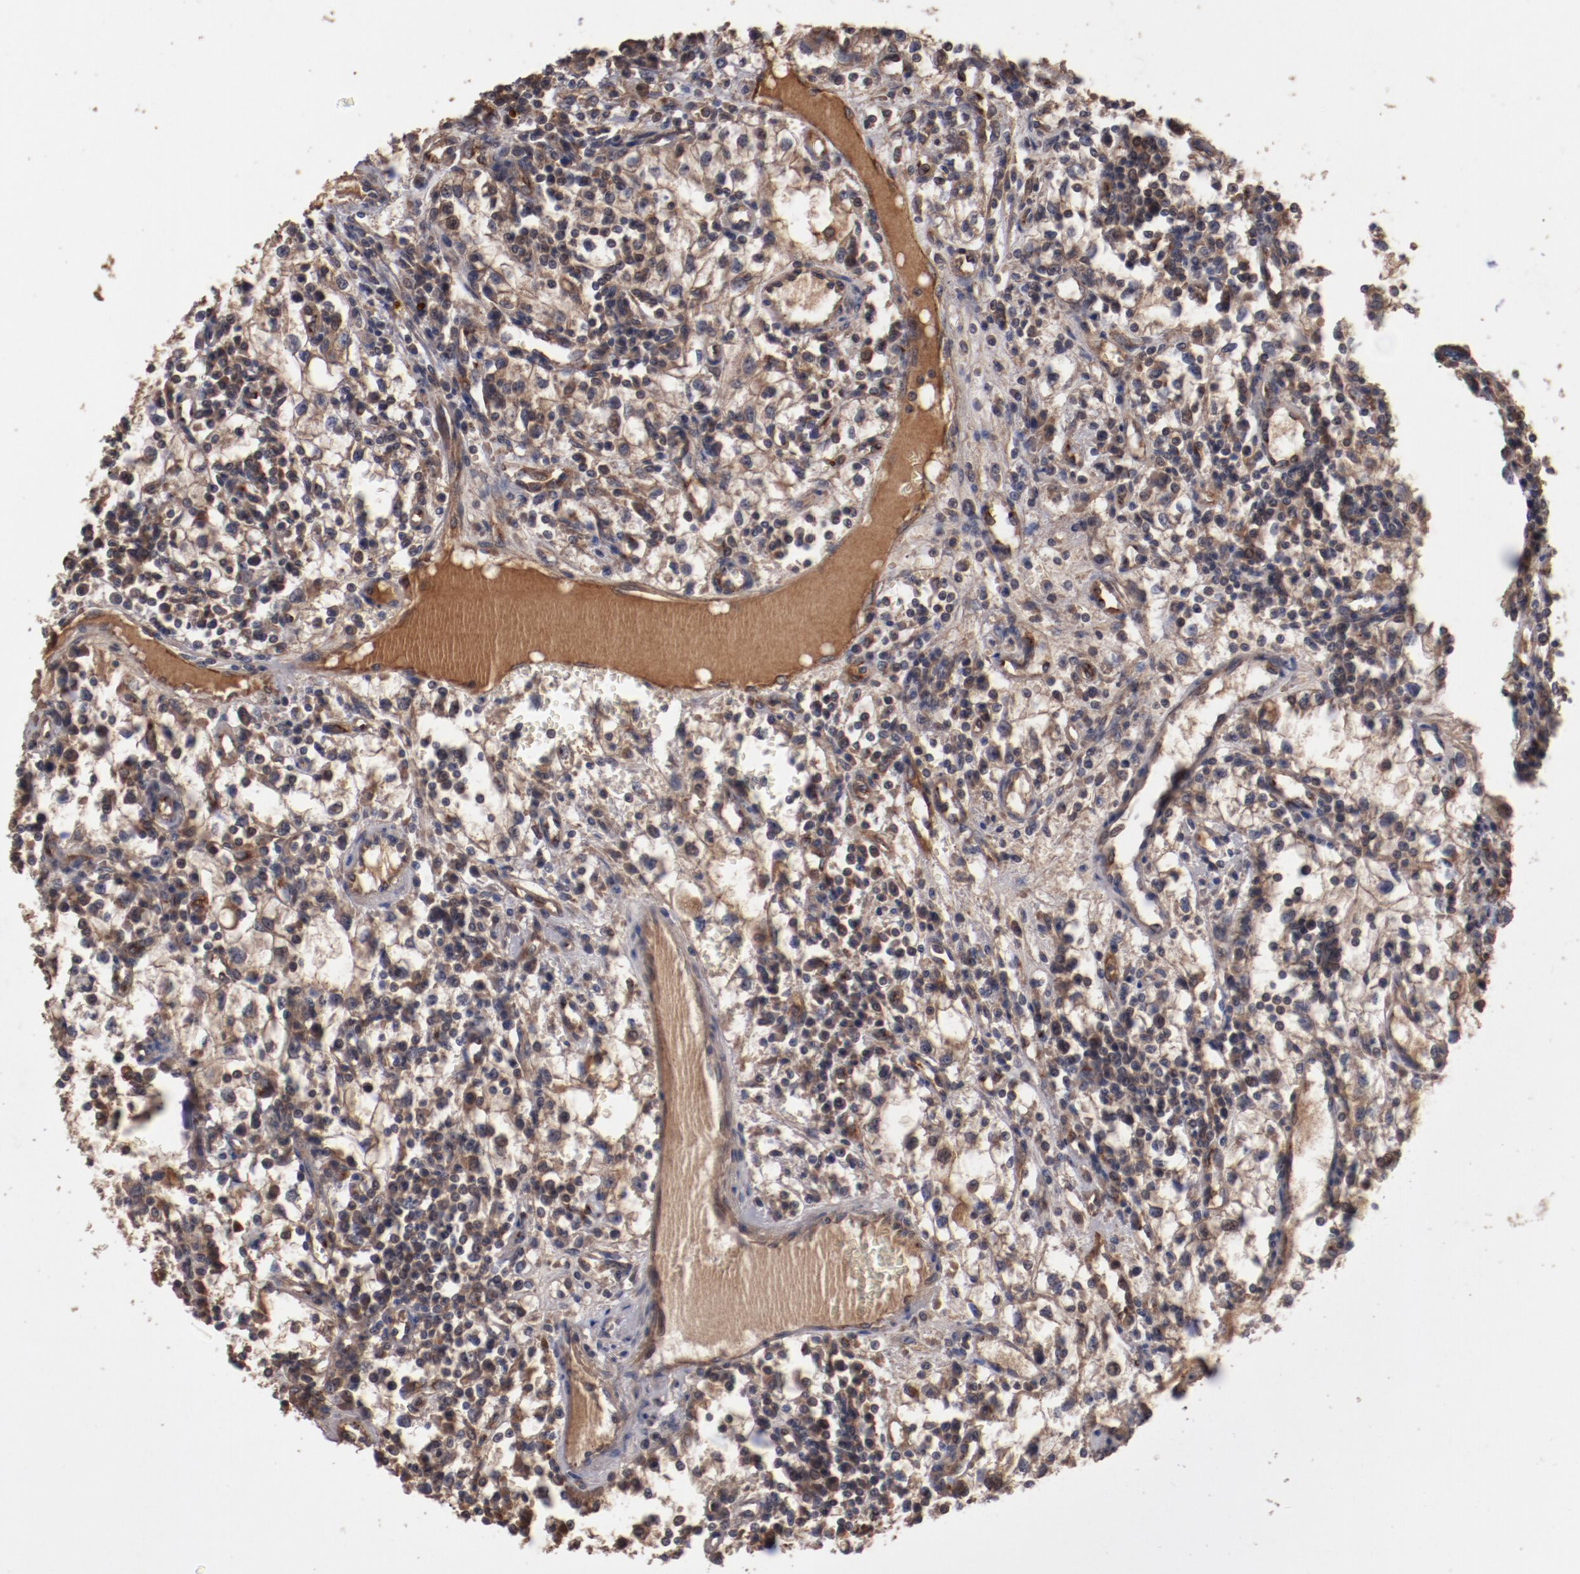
{"staining": {"intensity": "moderate", "quantity": ">75%", "location": "cytoplasmic/membranous"}, "tissue": "renal cancer", "cell_type": "Tumor cells", "image_type": "cancer", "snomed": [{"axis": "morphology", "description": "Adenocarcinoma, NOS"}, {"axis": "topography", "description": "Kidney"}], "caption": "Immunohistochemical staining of renal adenocarcinoma reveals moderate cytoplasmic/membranous protein expression in about >75% of tumor cells.", "gene": "DIPK2B", "patient": {"sex": "male", "age": 82}}